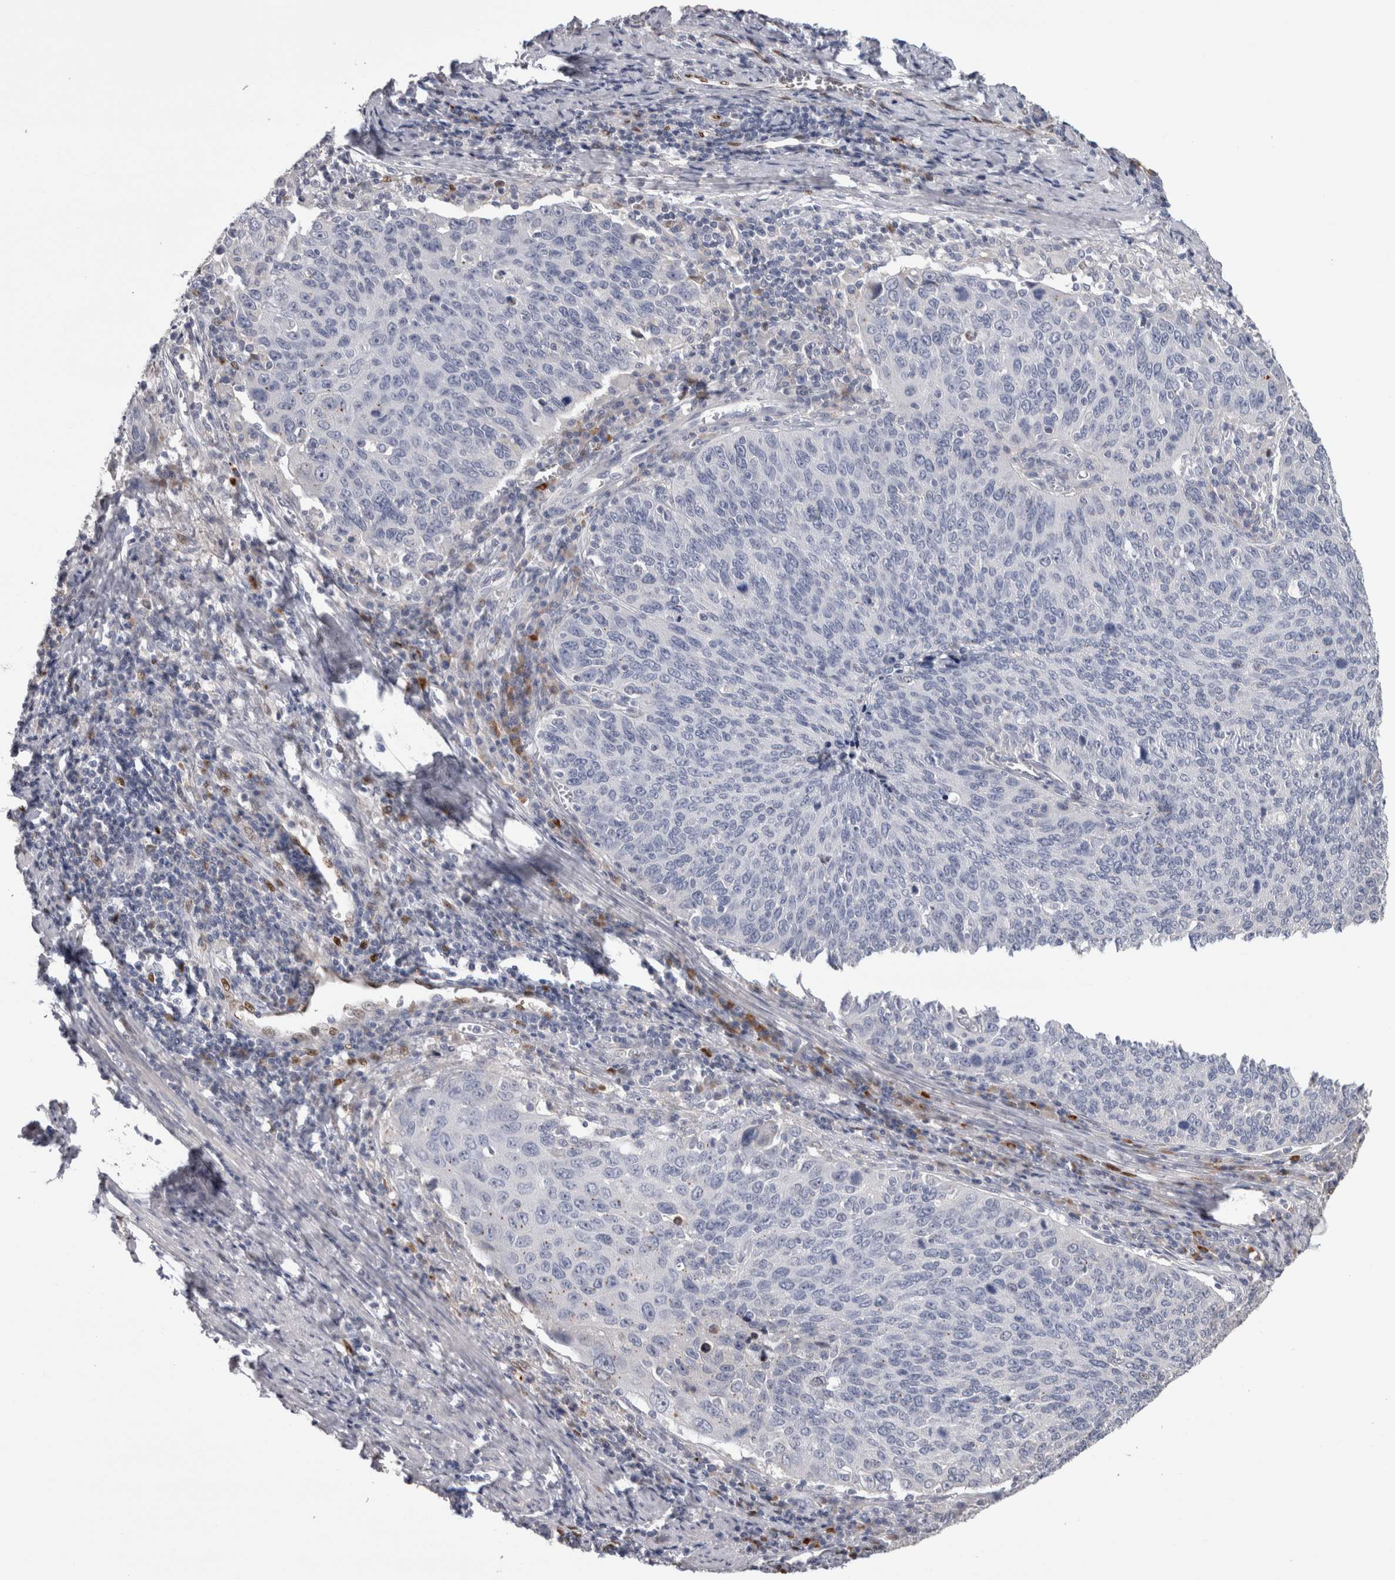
{"staining": {"intensity": "weak", "quantity": "<25%", "location": "nuclear"}, "tissue": "cervical cancer", "cell_type": "Tumor cells", "image_type": "cancer", "snomed": [{"axis": "morphology", "description": "Squamous cell carcinoma, NOS"}, {"axis": "topography", "description": "Cervix"}], "caption": "Squamous cell carcinoma (cervical) stained for a protein using immunohistochemistry demonstrates no expression tumor cells.", "gene": "IL33", "patient": {"sex": "female", "age": 53}}